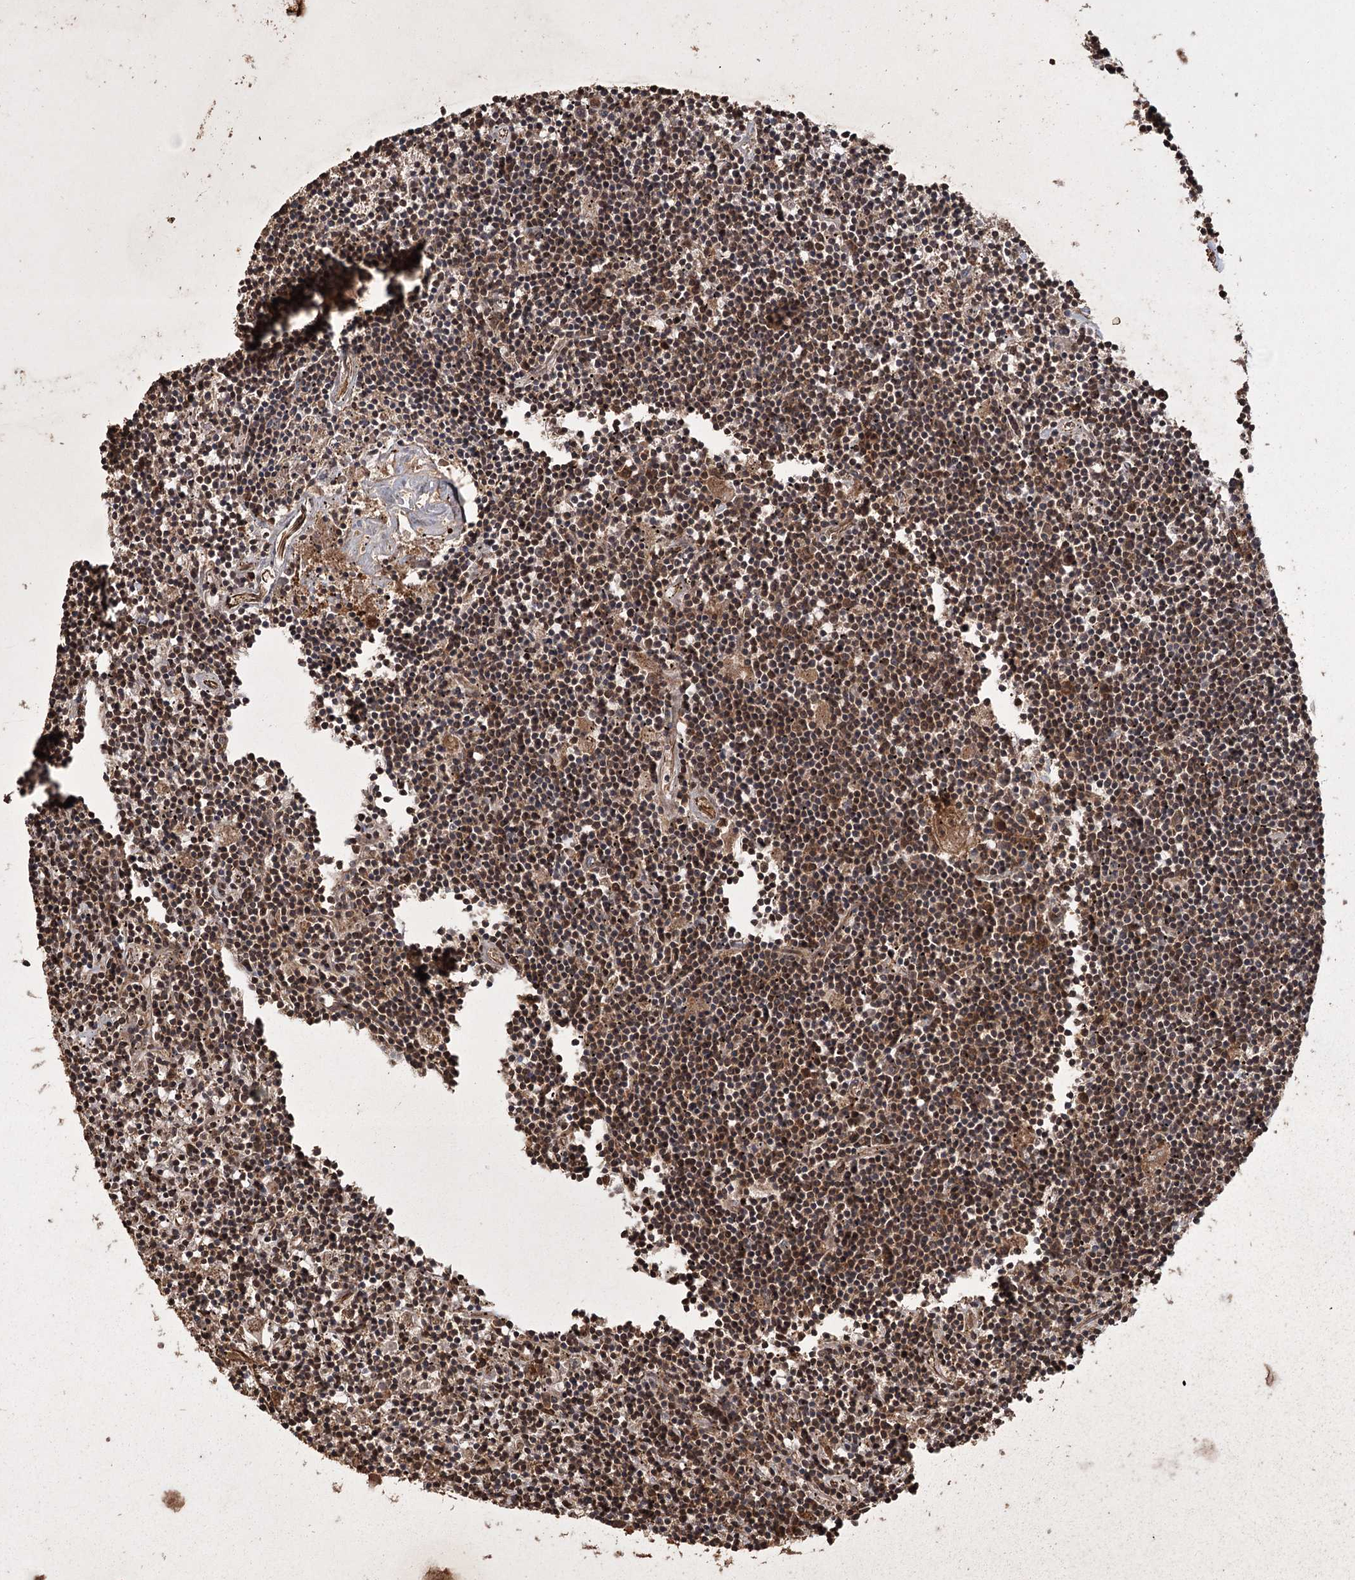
{"staining": {"intensity": "strong", "quantity": "25%-75%", "location": "cytoplasmic/membranous"}, "tissue": "lymphoma", "cell_type": "Tumor cells", "image_type": "cancer", "snomed": [{"axis": "morphology", "description": "Malignant lymphoma, non-Hodgkin's type, Low grade"}, {"axis": "topography", "description": "Spleen"}], "caption": "Human malignant lymphoma, non-Hodgkin's type (low-grade) stained with a protein marker reveals strong staining in tumor cells.", "gene": "RPAP3", "patient": {"sex": "male", "age": 76}}